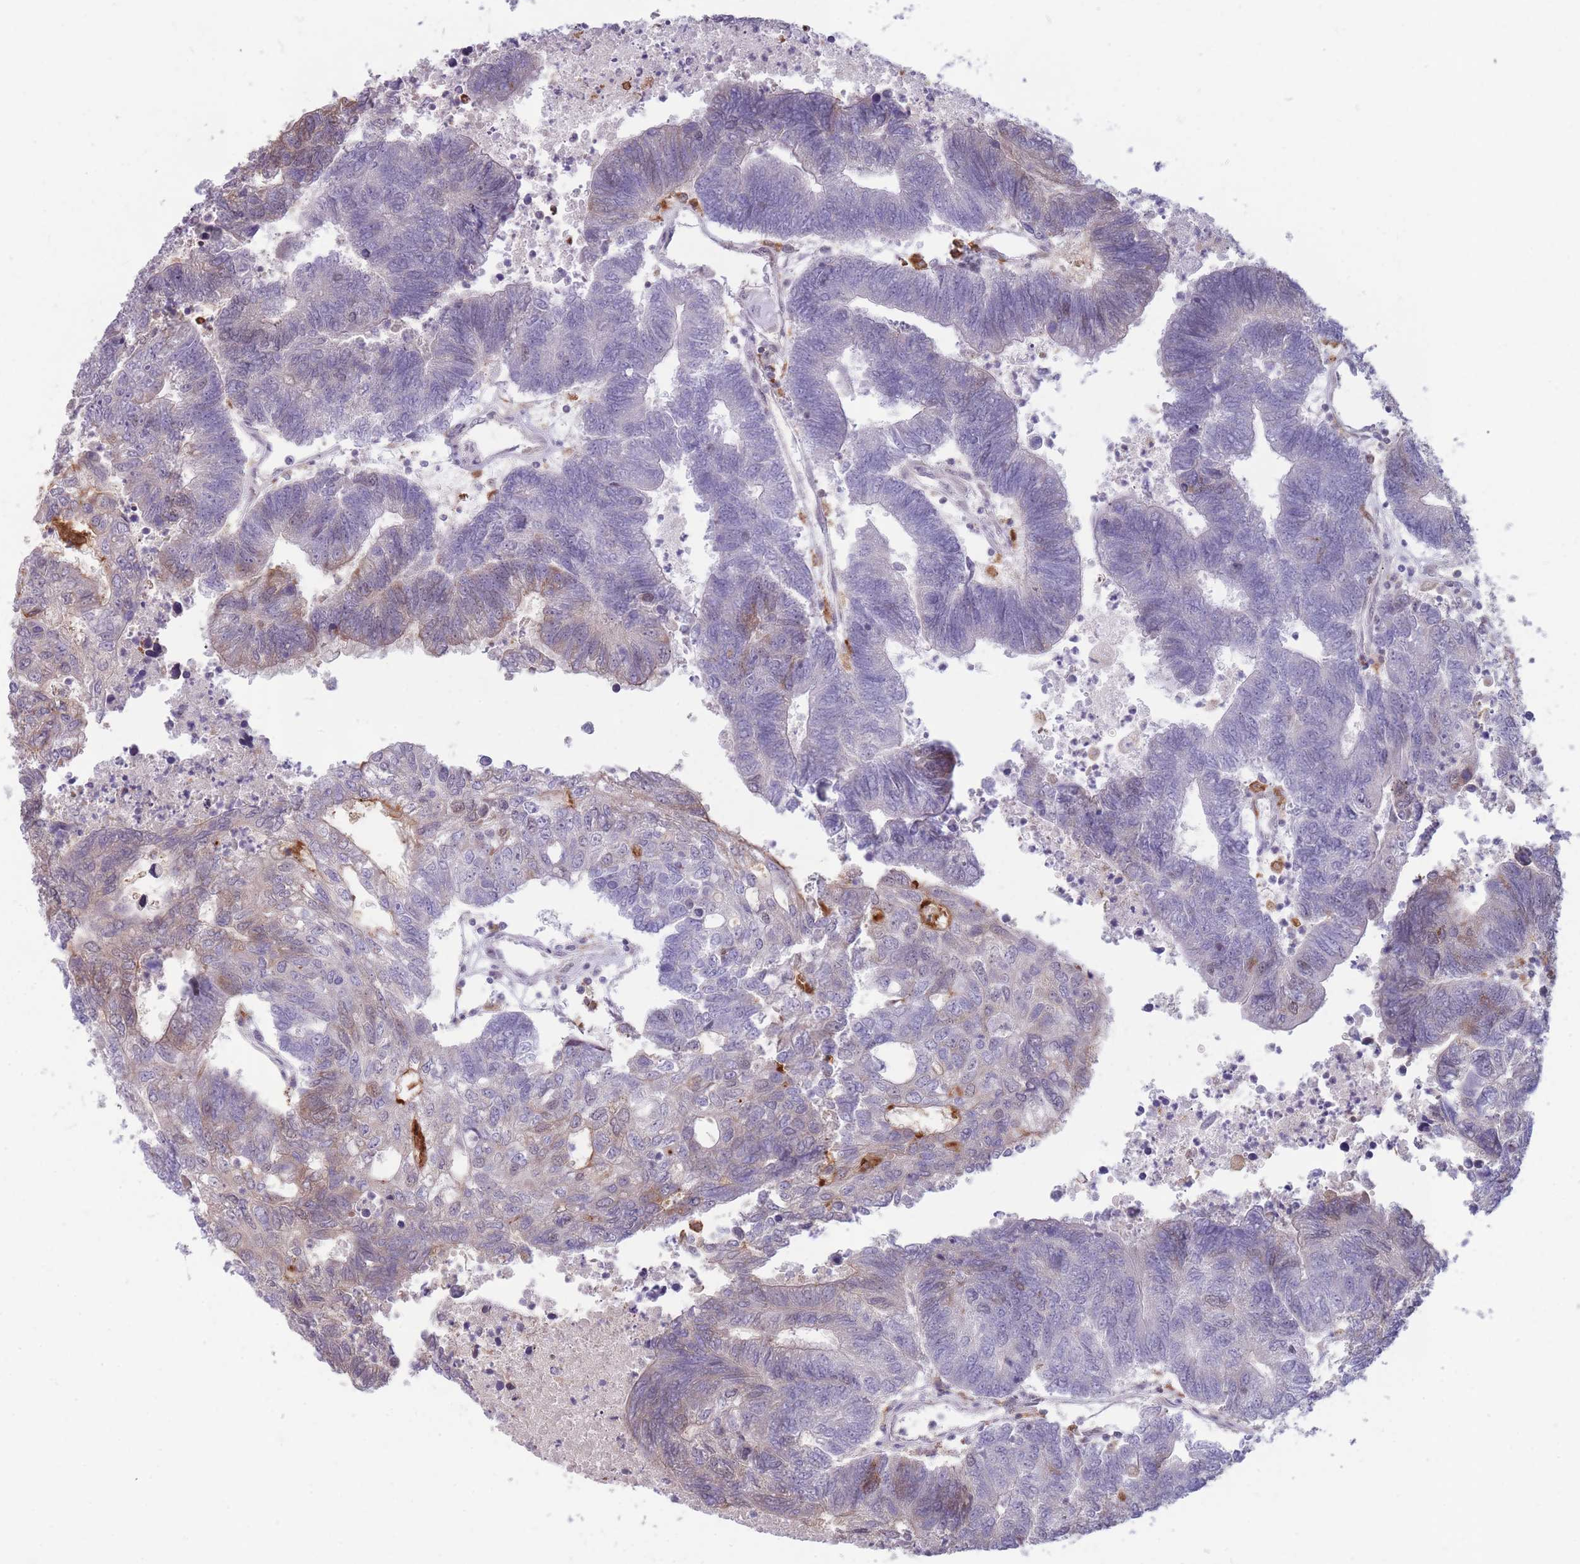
{"staining": {"intensity": "moderate", "quantity": "<25%", "location": "cytoplasmic/membranous"}, "tissue": "colorectal cancer", "cell_type": "Tumor cells", "image_type": "cancer", "snomed": [{"axis": "morphology", "description": "Adenocarcinoma, NOS"}, {"axis": "topography", "description": "Colon"}], "caption": "An IHC histopathology image of tumor tissue is shown. Protein staining in brown highlights moderate cytoplasmic/membranous positivity in colorectal adenocarcinoma within tumor cells.", "gene": "TMEM121", "patient": {"sex": "female", "age": 48}}